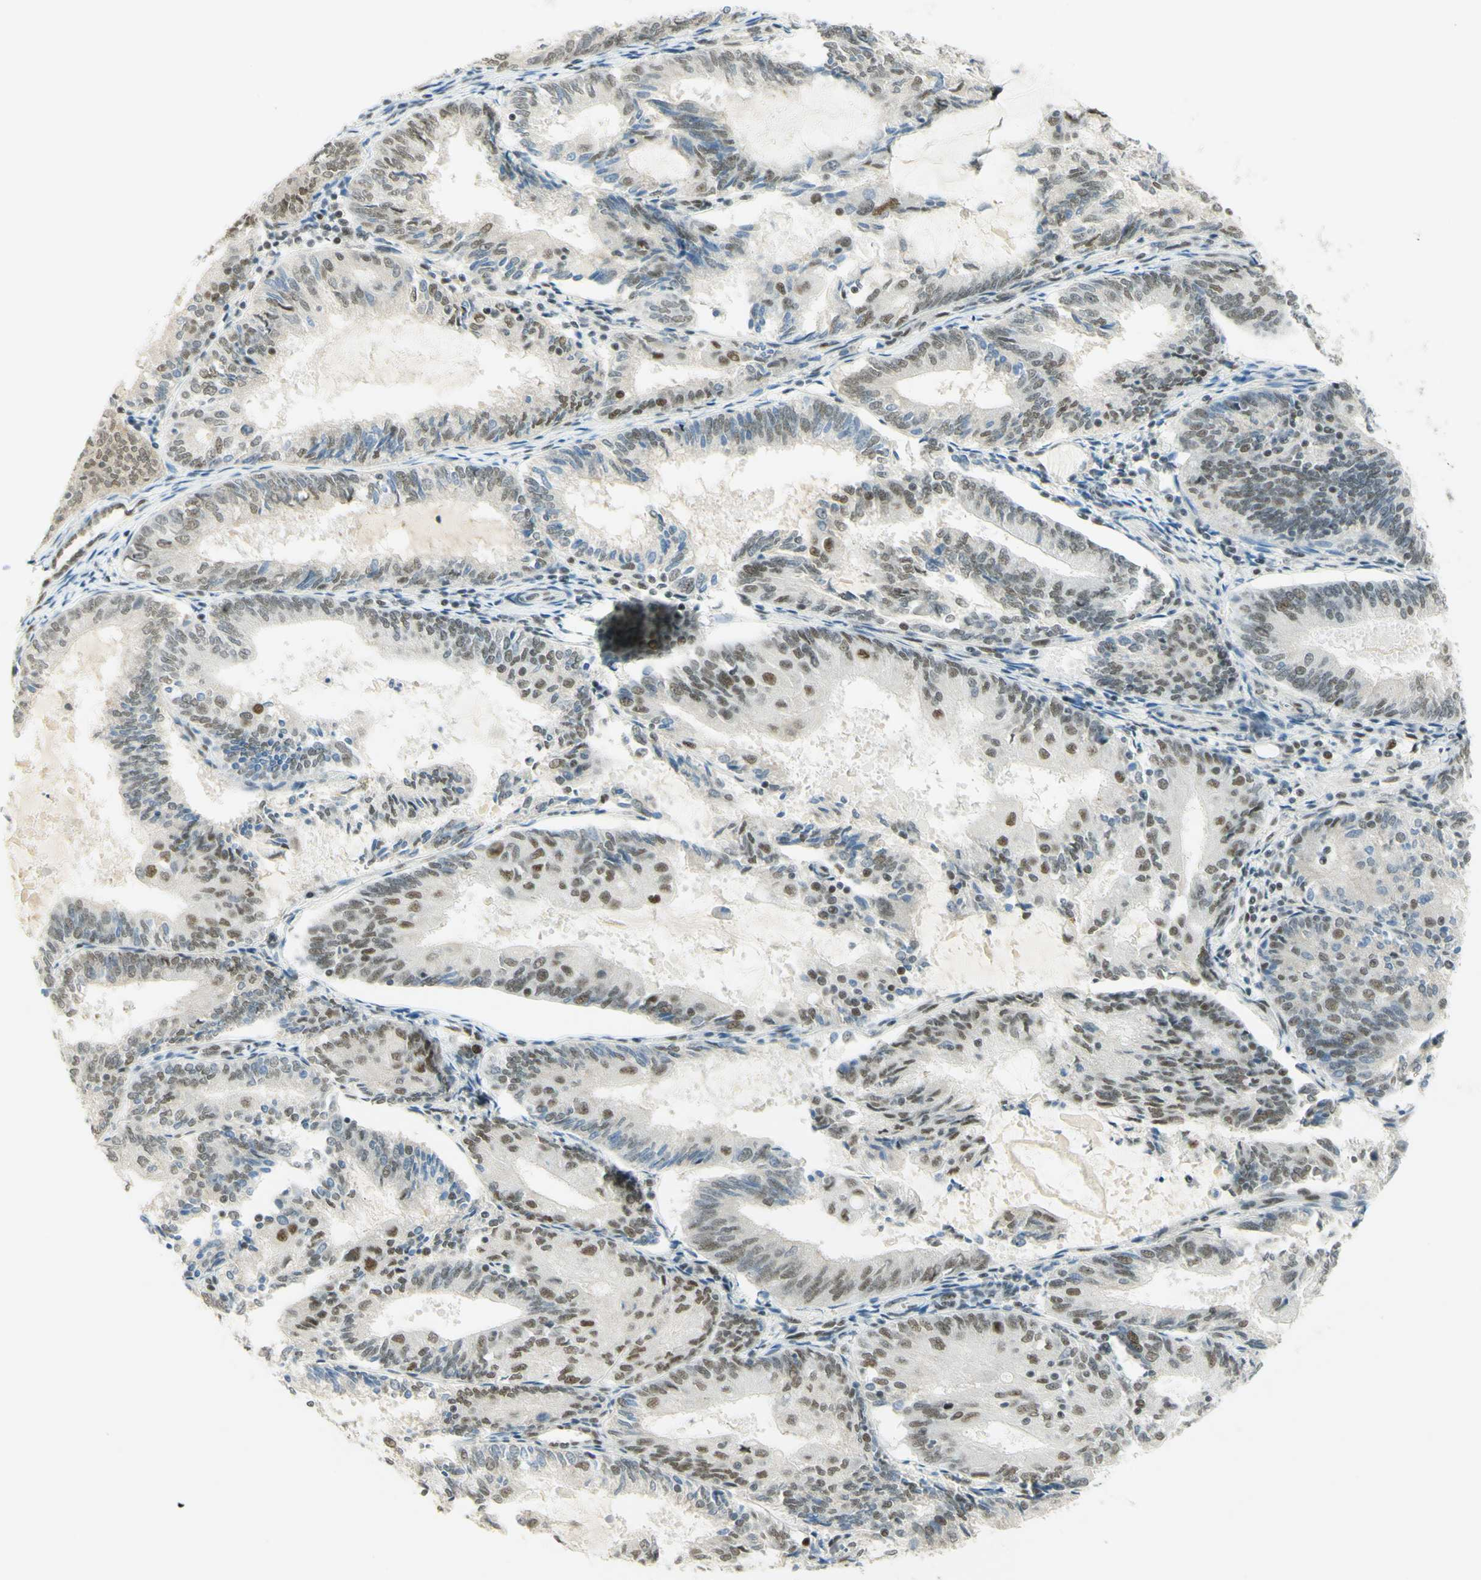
{"staining": {"intensity": "weak", "quantity": "25%-75%", "location": "nuclear"}, "tissue": "endometrial cancer", "cell_type": "Tumor cells", "image_type": "cancer", "snomed": [{"axis": "morphology", "description": "Adenocarcinoma, NOS"}, {"axis": "topography", "description": "Endometrium"}], "caption": "Human endometrial cancer (adenocarcinoma) stained for a protein (brown) demonstrates weak nuclear positive positivity in approximately 25%-75% of tumor cells.", "gene": "PMS2", "patient": {"sex": "female", "age": 81}}